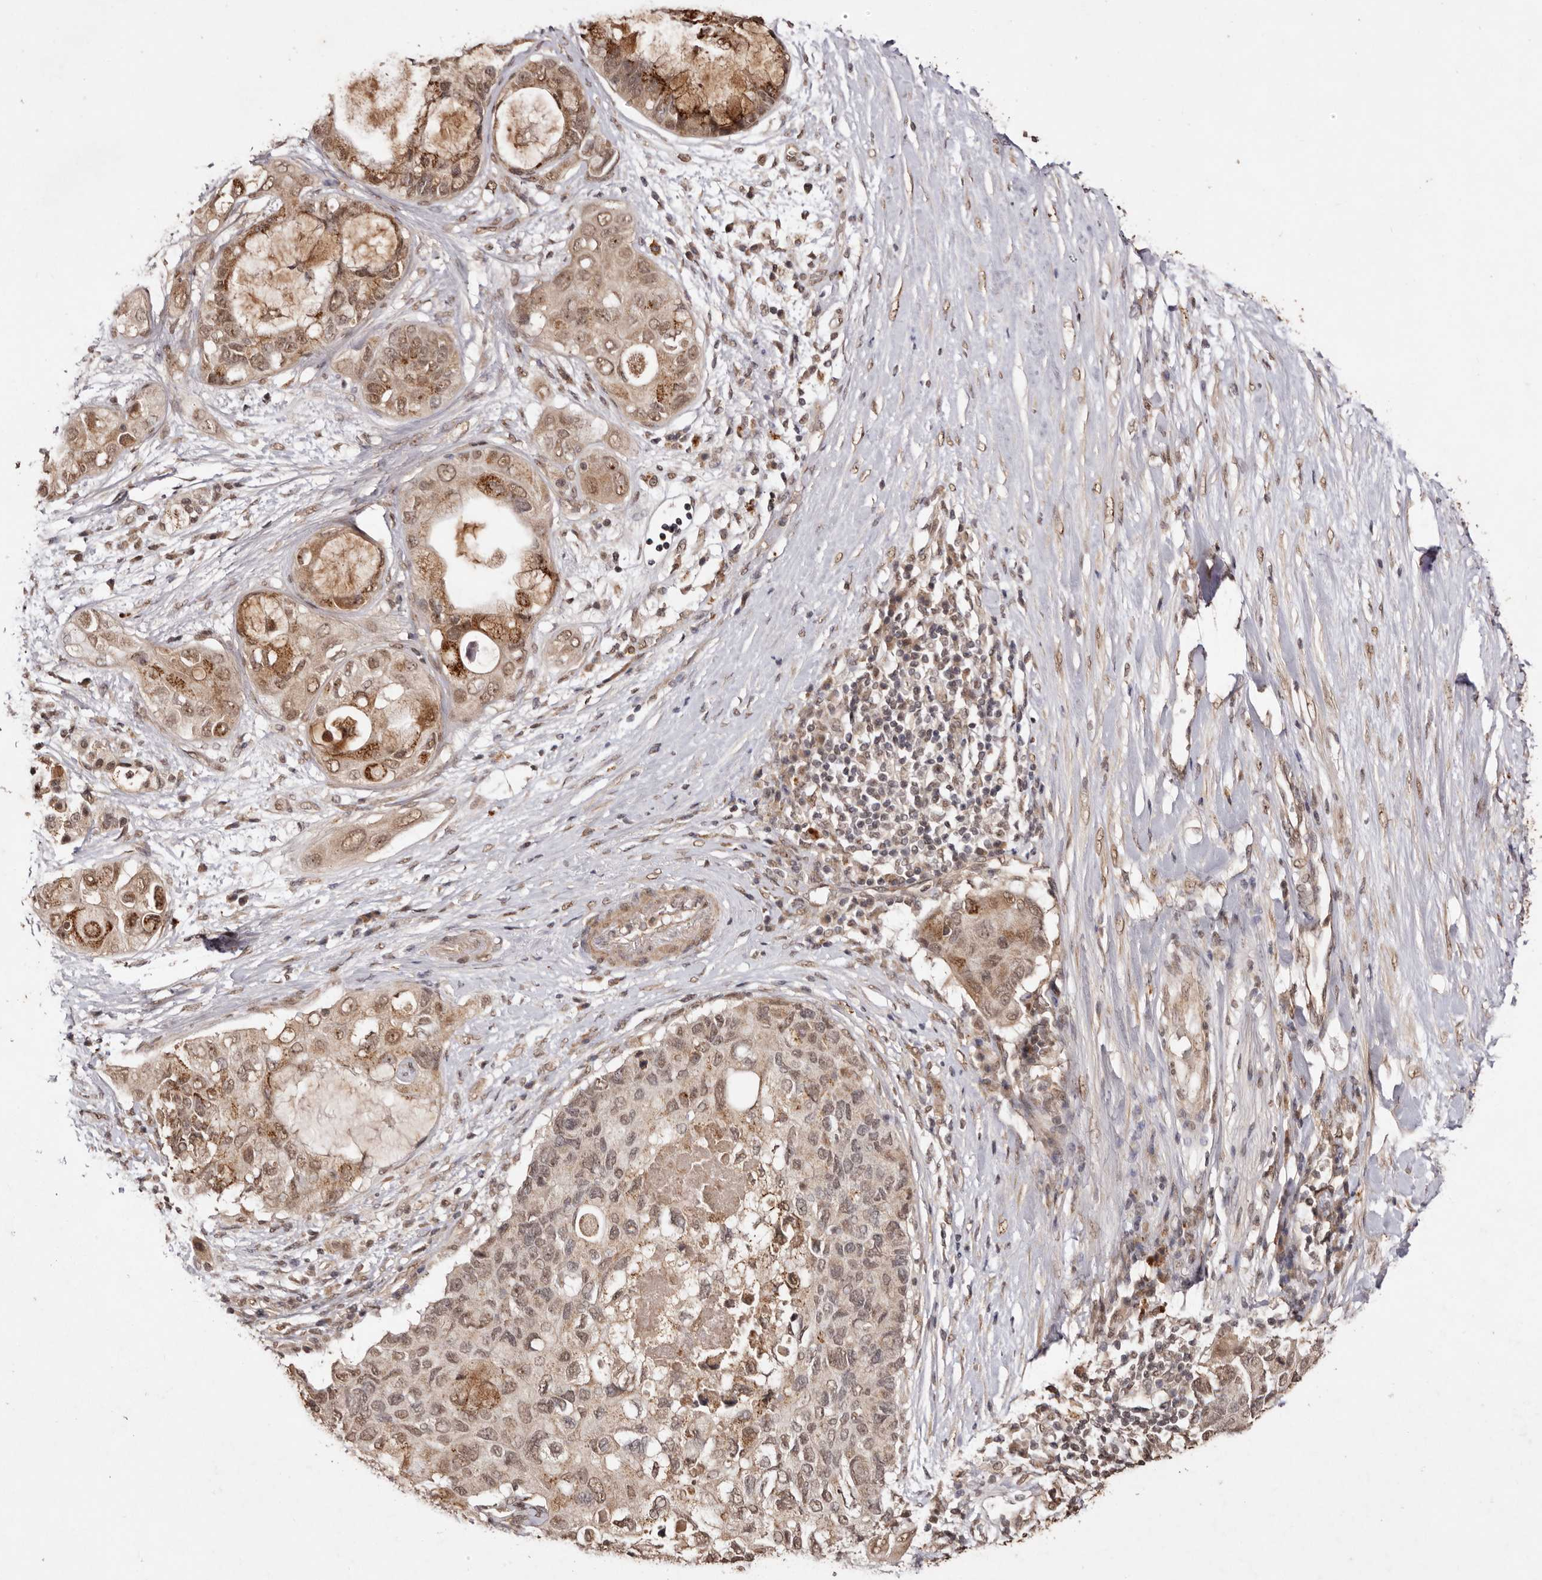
{"staining": {"intensity": "strong", "quantity": "25%-75%", "location": "cytoplasmic/membranous,nuclear"}, "tissue": "pancreatic cancer", "cell_type": "Tumor cells", "image_type": "cancer", "snomed": [{"axis": "morphology", "description": "Adenocarcinoma, NOS"}, {"axis": "topography", "description": "Pancreas"}], "caption": "Human pancreatic adenocarcinoma stained for a protein (brown) reveals strong cytoplasmic/membranous and nuclear positive staining in approximately 25%-75% of tumor cells.", "gene": "NOTCH1", "patient": {"sex": "female", "age": 56}}